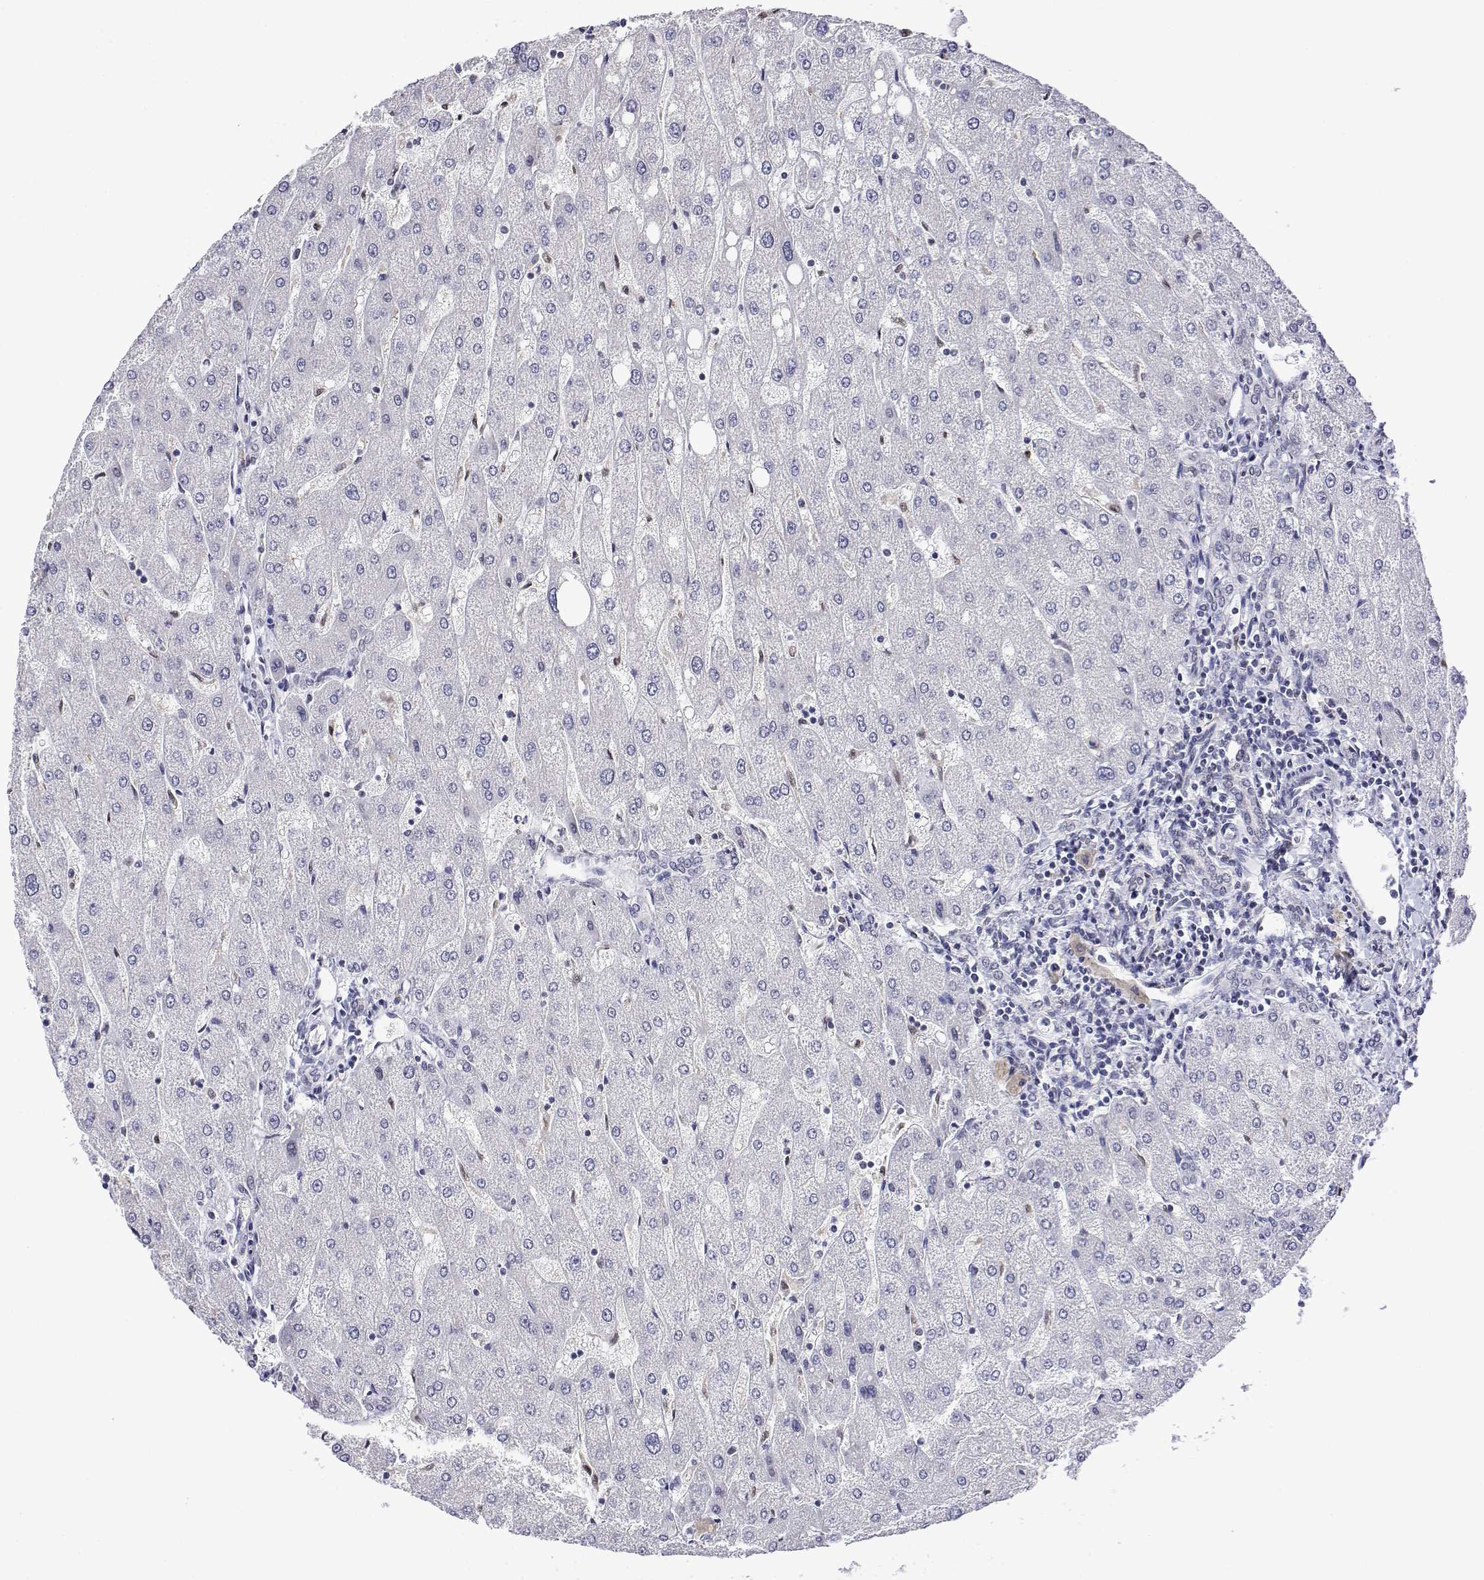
{"staining": {"intensity": "negative", "quantity": "none", "location": "none"}, "tissue": "liver", "cell_type": "Cholangiocytes", "image_type": "normal", "snomed": [{"axis": "morphology", "description": "Normal tissue, NOS"}, {"axis": "topography", "description": "Liver"}], "caption": "IHC image of normal liver stained for a protein (brown), which exhibits no expression in cholangiocytes. (Brightfield microscopy of DAB (3,3'-diaminobenzidine) IHC at high magnification).", "gene": "ADAR", "patient": {"sex": "male", "age": 67}}